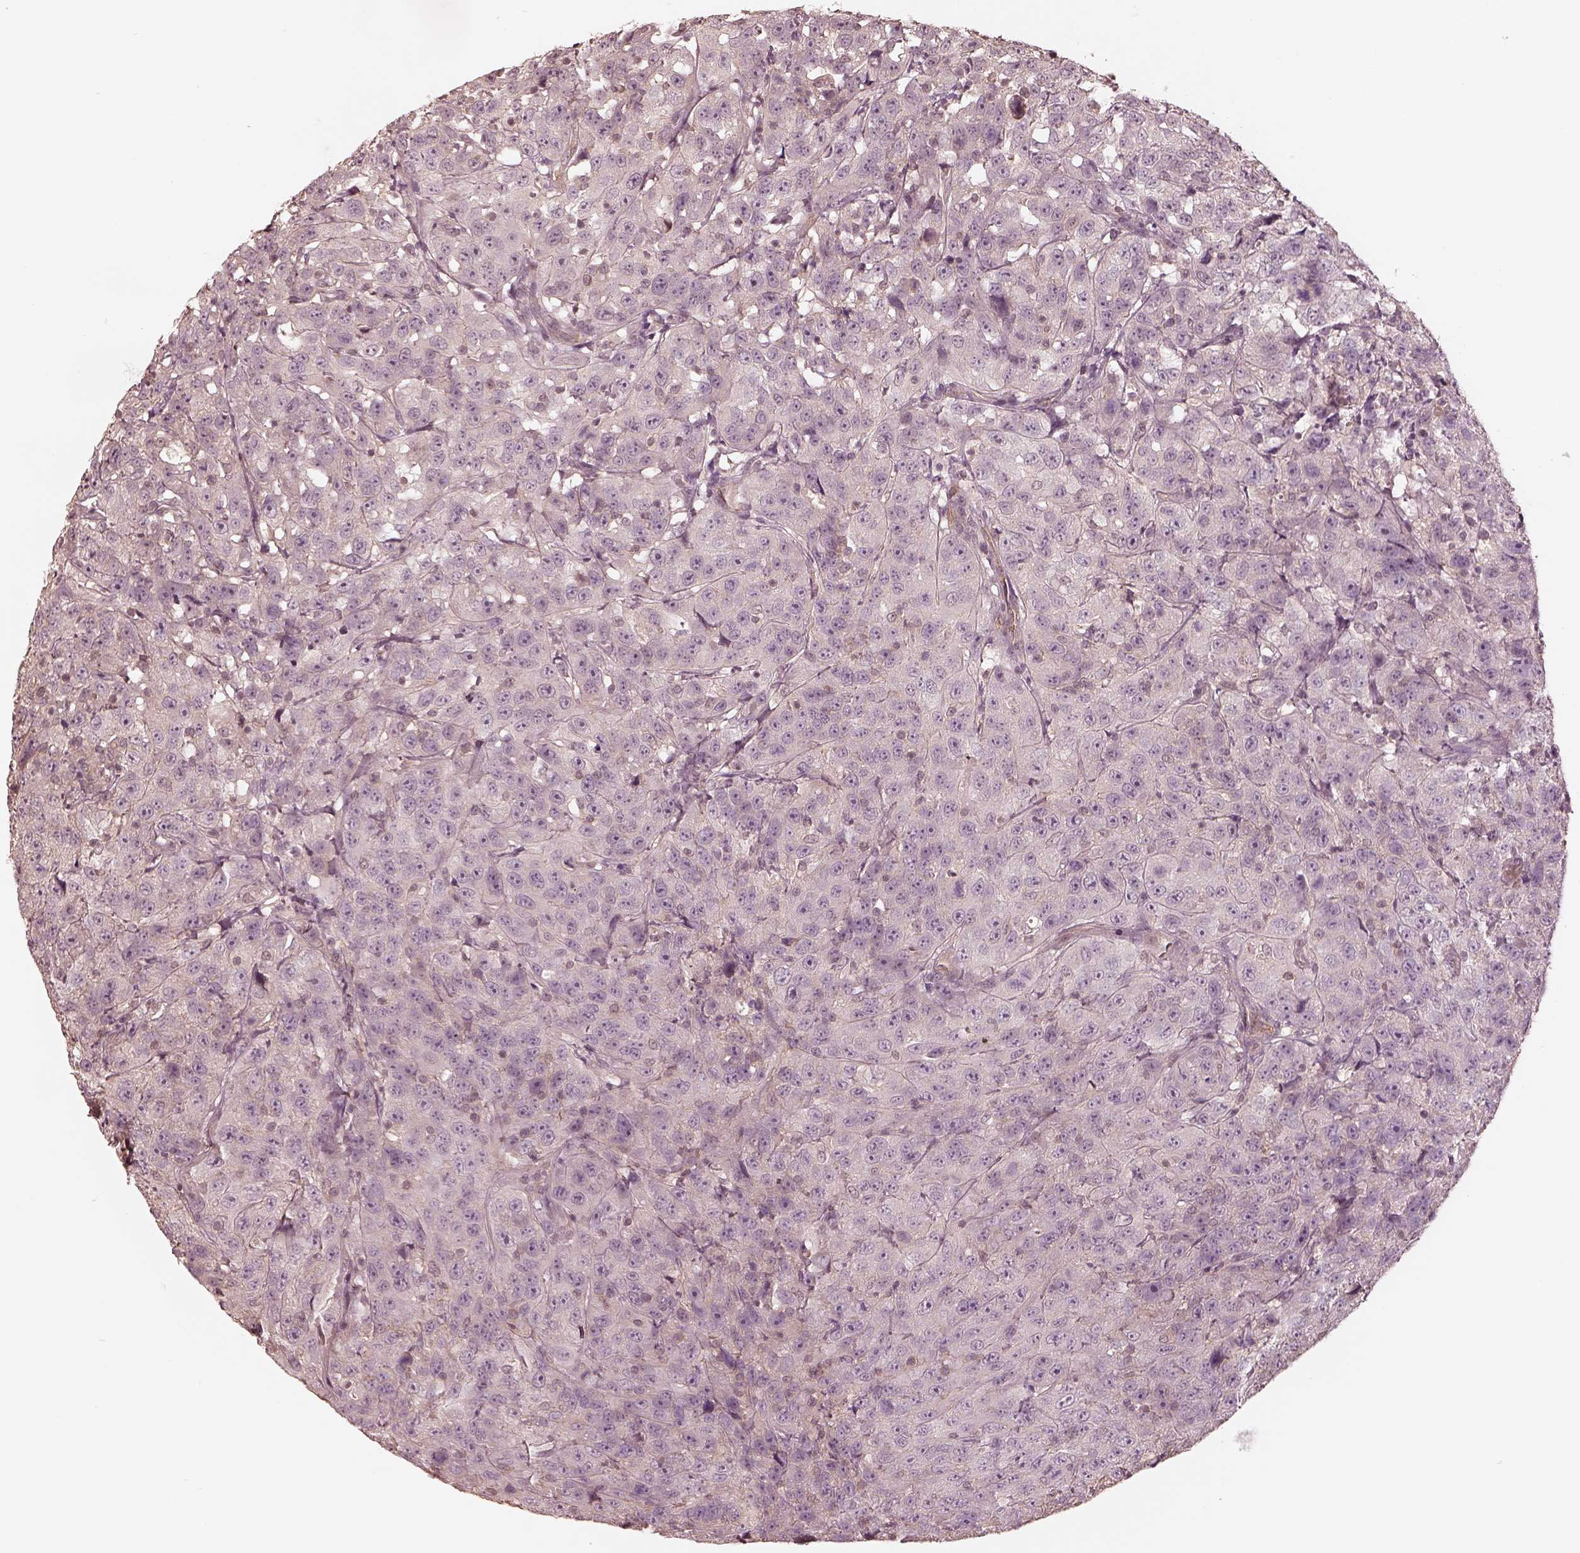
{"staining": {"intensity": "negative", "quantity": "none", "location": "none"}, "tissue": "urothelial cancer", "cell_type": "Tumor cells", "image_type": "cancer", "snomed": [{"axis": "morphology", "description": "Urothelial carcinoma, NOS"}, {"axis": "morphology", "description": "Urothelial carcinoma, High grade"}, {"axis": "topography", "description": "Urinary bladder"}], "caption": "High magnification brightfield microscopy of urothelial cancer stained with DAB (brown) and counterstained with hematoxylin (blue): tumor cells show no significant positivity.", "gene": "KIF5C", "patient": {"sex": "female", "age": 73}}